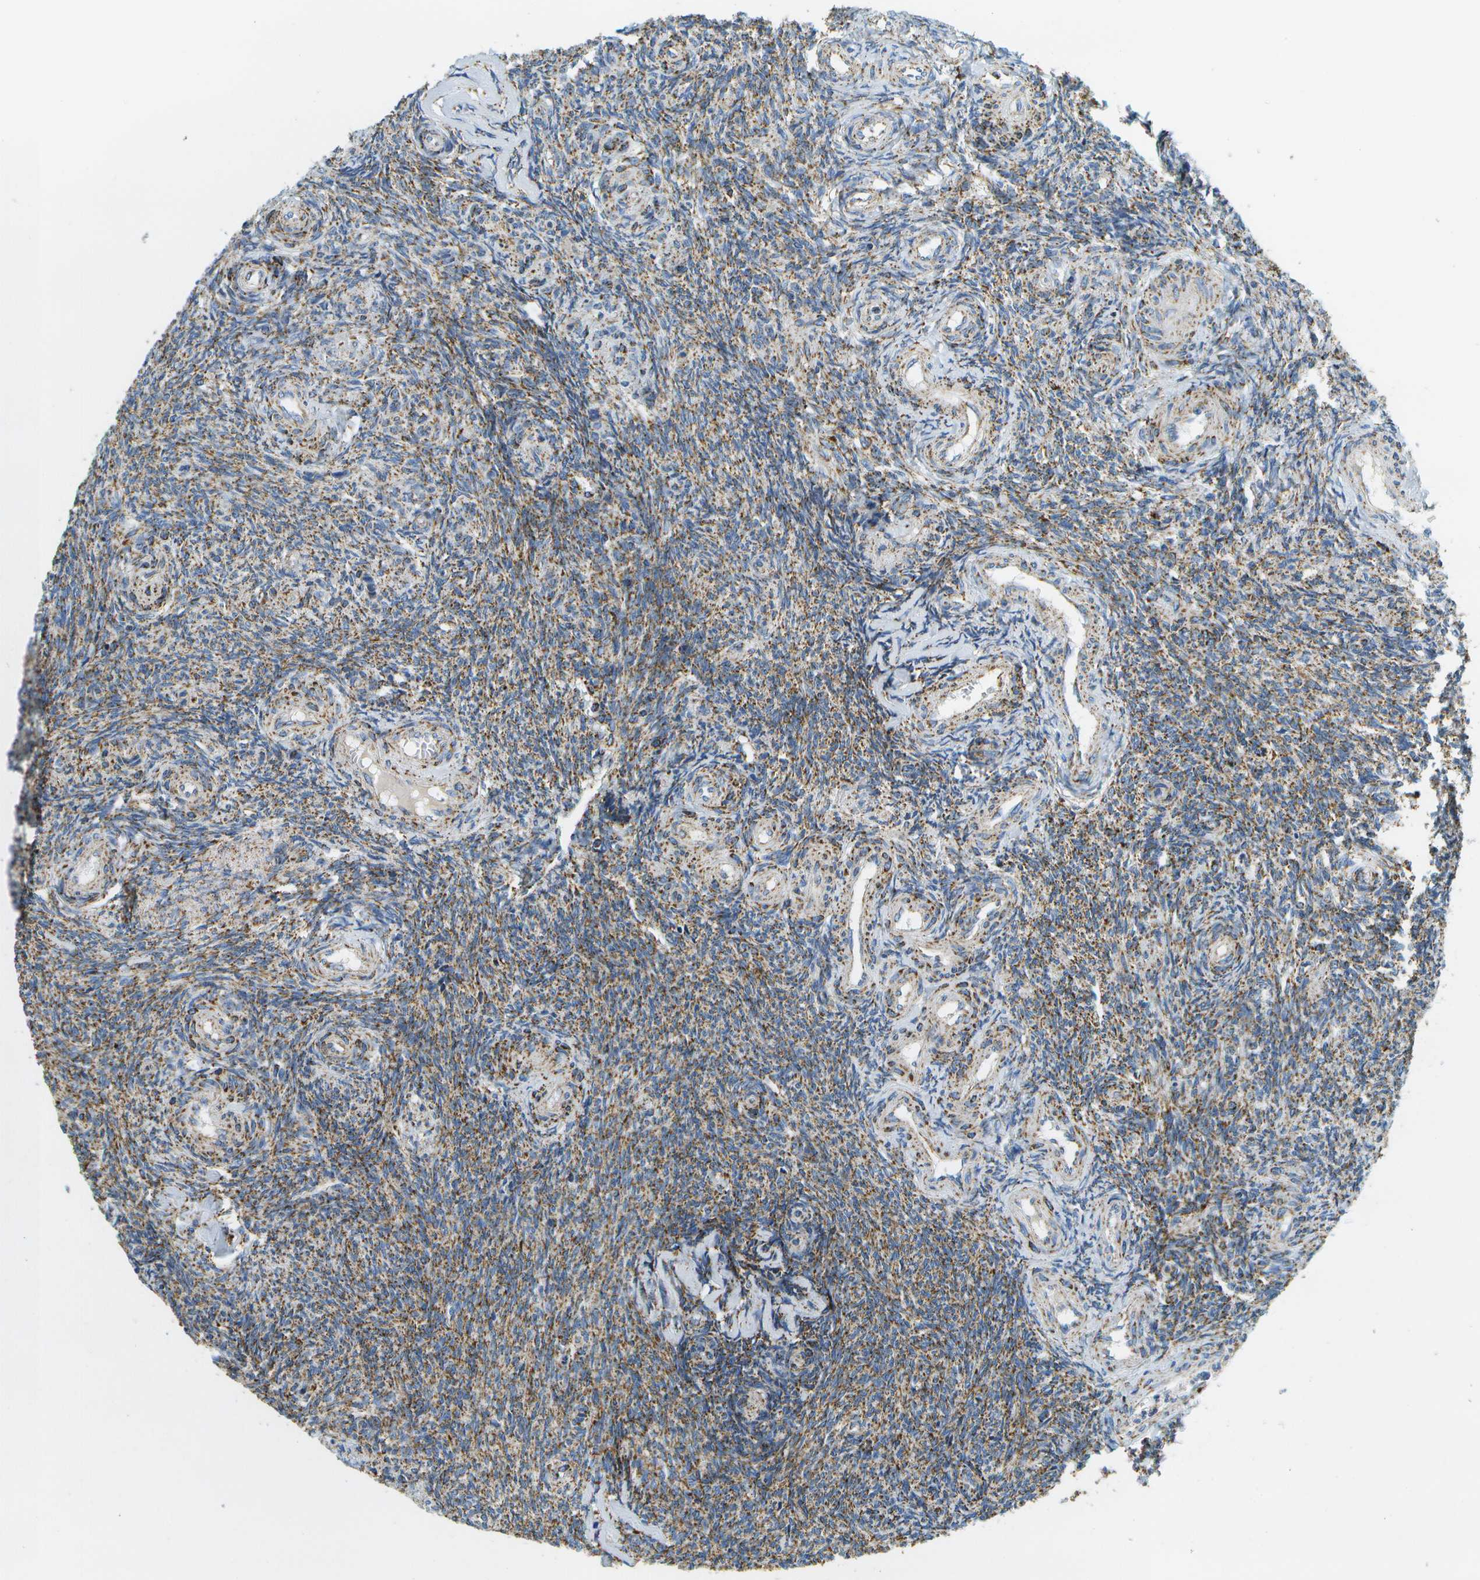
{"staining": {"intensity": "moderate", "quantity": "<25%", "location": "cytoplasmic/membranous"}, "tissue": "ovary", "cell_type": "Ovarian stroma cells", "image_type": "normal", "snomed": [{"axis": "morphology", "description": "Normal tissue, NOS"}, {"axis": "topography", "description": "Ovary"}], "caption": "Immunohistochemistry histopathology image of unremarkable ovary: human ovary stained using immunohistochemistry (IHC) shows low levels of moderate protein expression localized specifically in the cytoplasmic/membranous of ovarian stroma cells, appearing as a cytoplasmic/membranous brown color.", "gene": "HLCS", "patient": {"sex": "female", "age": 41}}